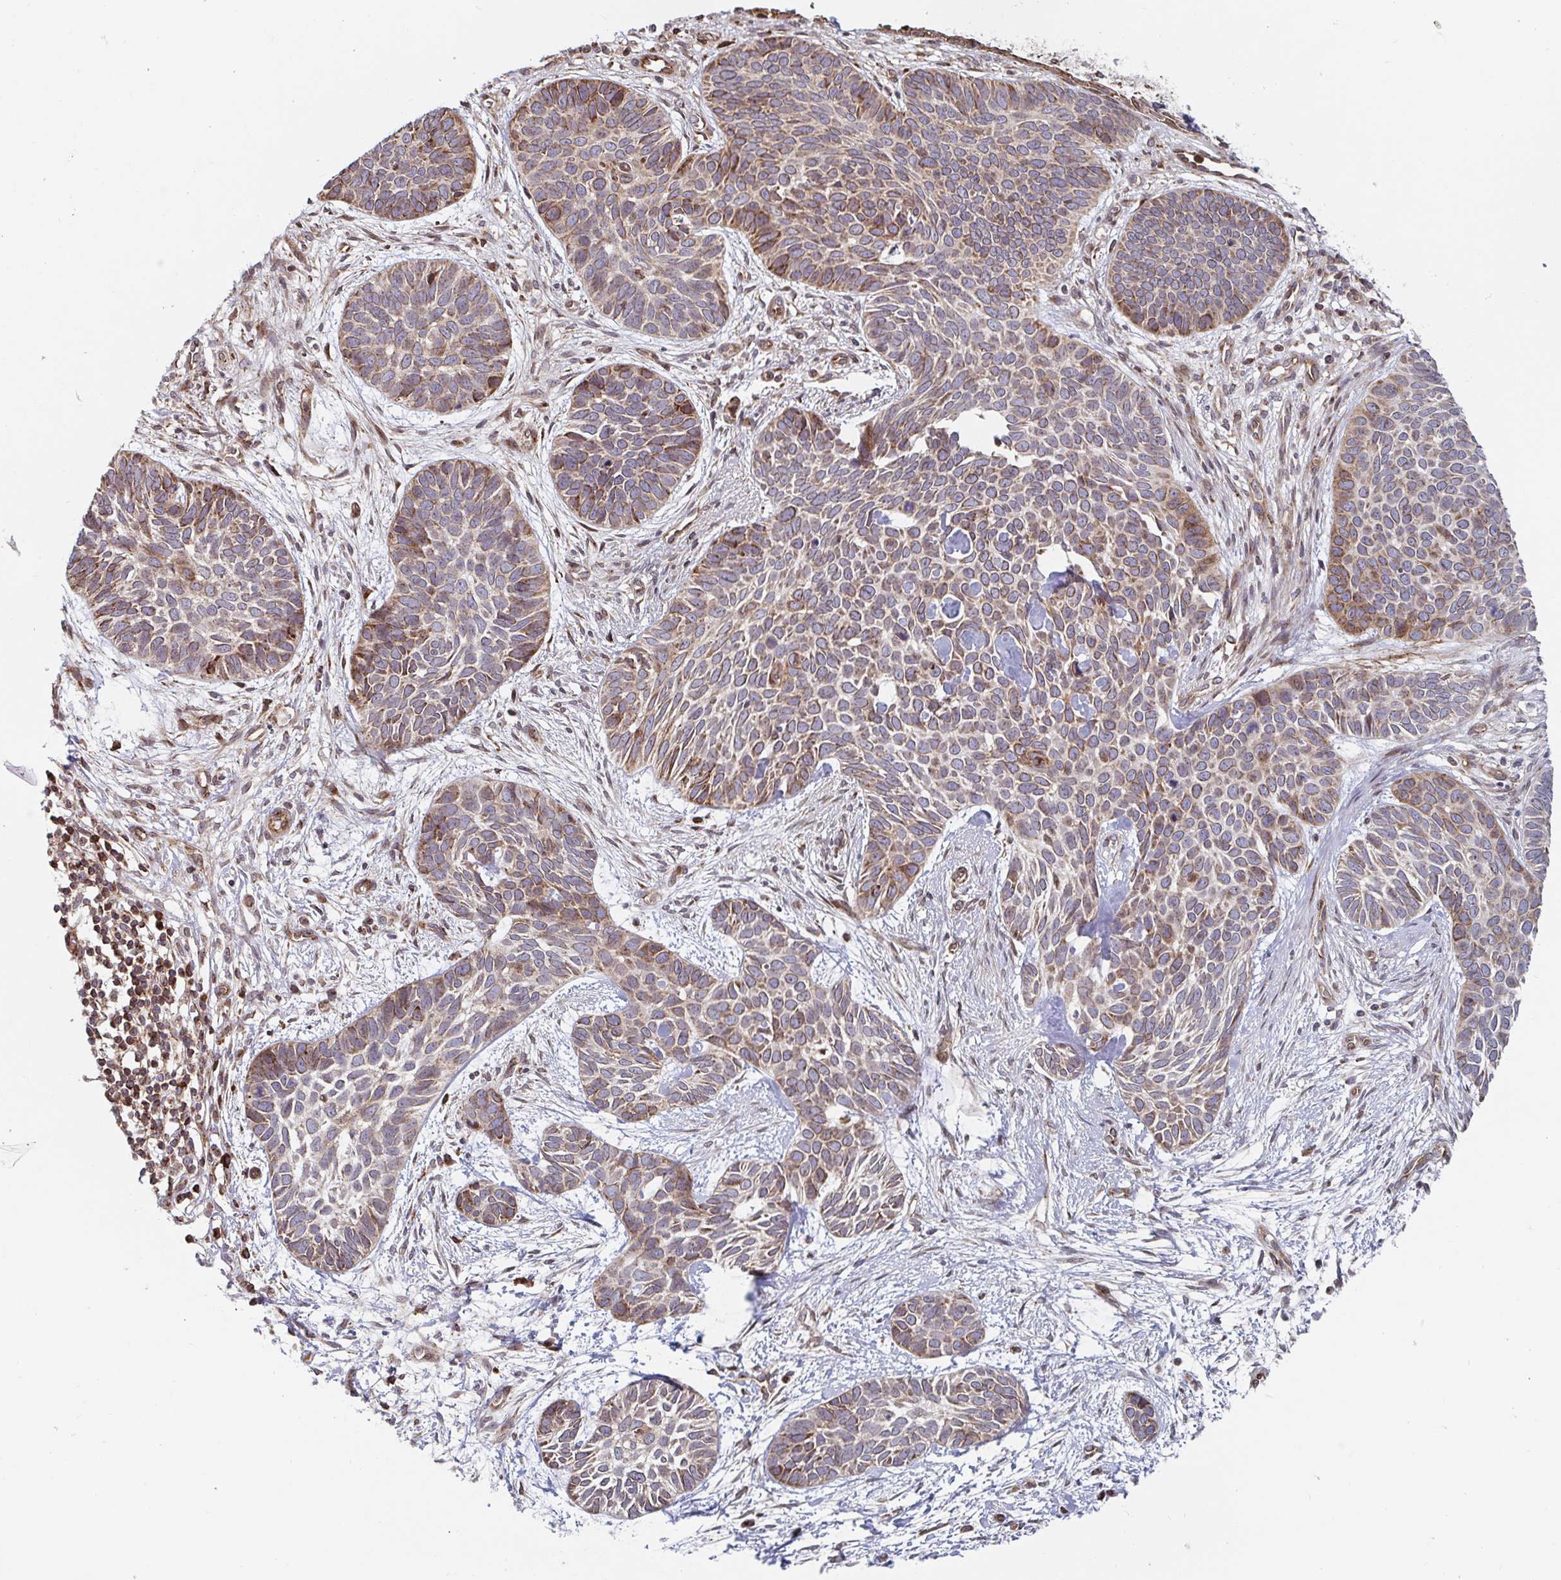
{"staining": {"intensity": "moderate", "quantity": "25%-75%", "location": "cytoplasmic/membranous"}, "tissue": "skin cancer", "cell_type": "Tumor cells", "image_type": "cancer", "snomed": [{"axis": "morphology", "description": "Basal cell carcinoma"}, {"axis": "topography", "description": "Skin"}], "caption": "Skin cancer (basal cell carcinoma) was stained to show a protein in brown. There is medium levels of moderate cytoplasmic/membranous staining in approximately 25%-75% of tumor cells. (DAB (3,3'-diaminobenzidine) IHC, brown staining for protein, blue staining for nuclei).", "gene": "STARD8", "patient": {"sex": "male", "age": 69}}